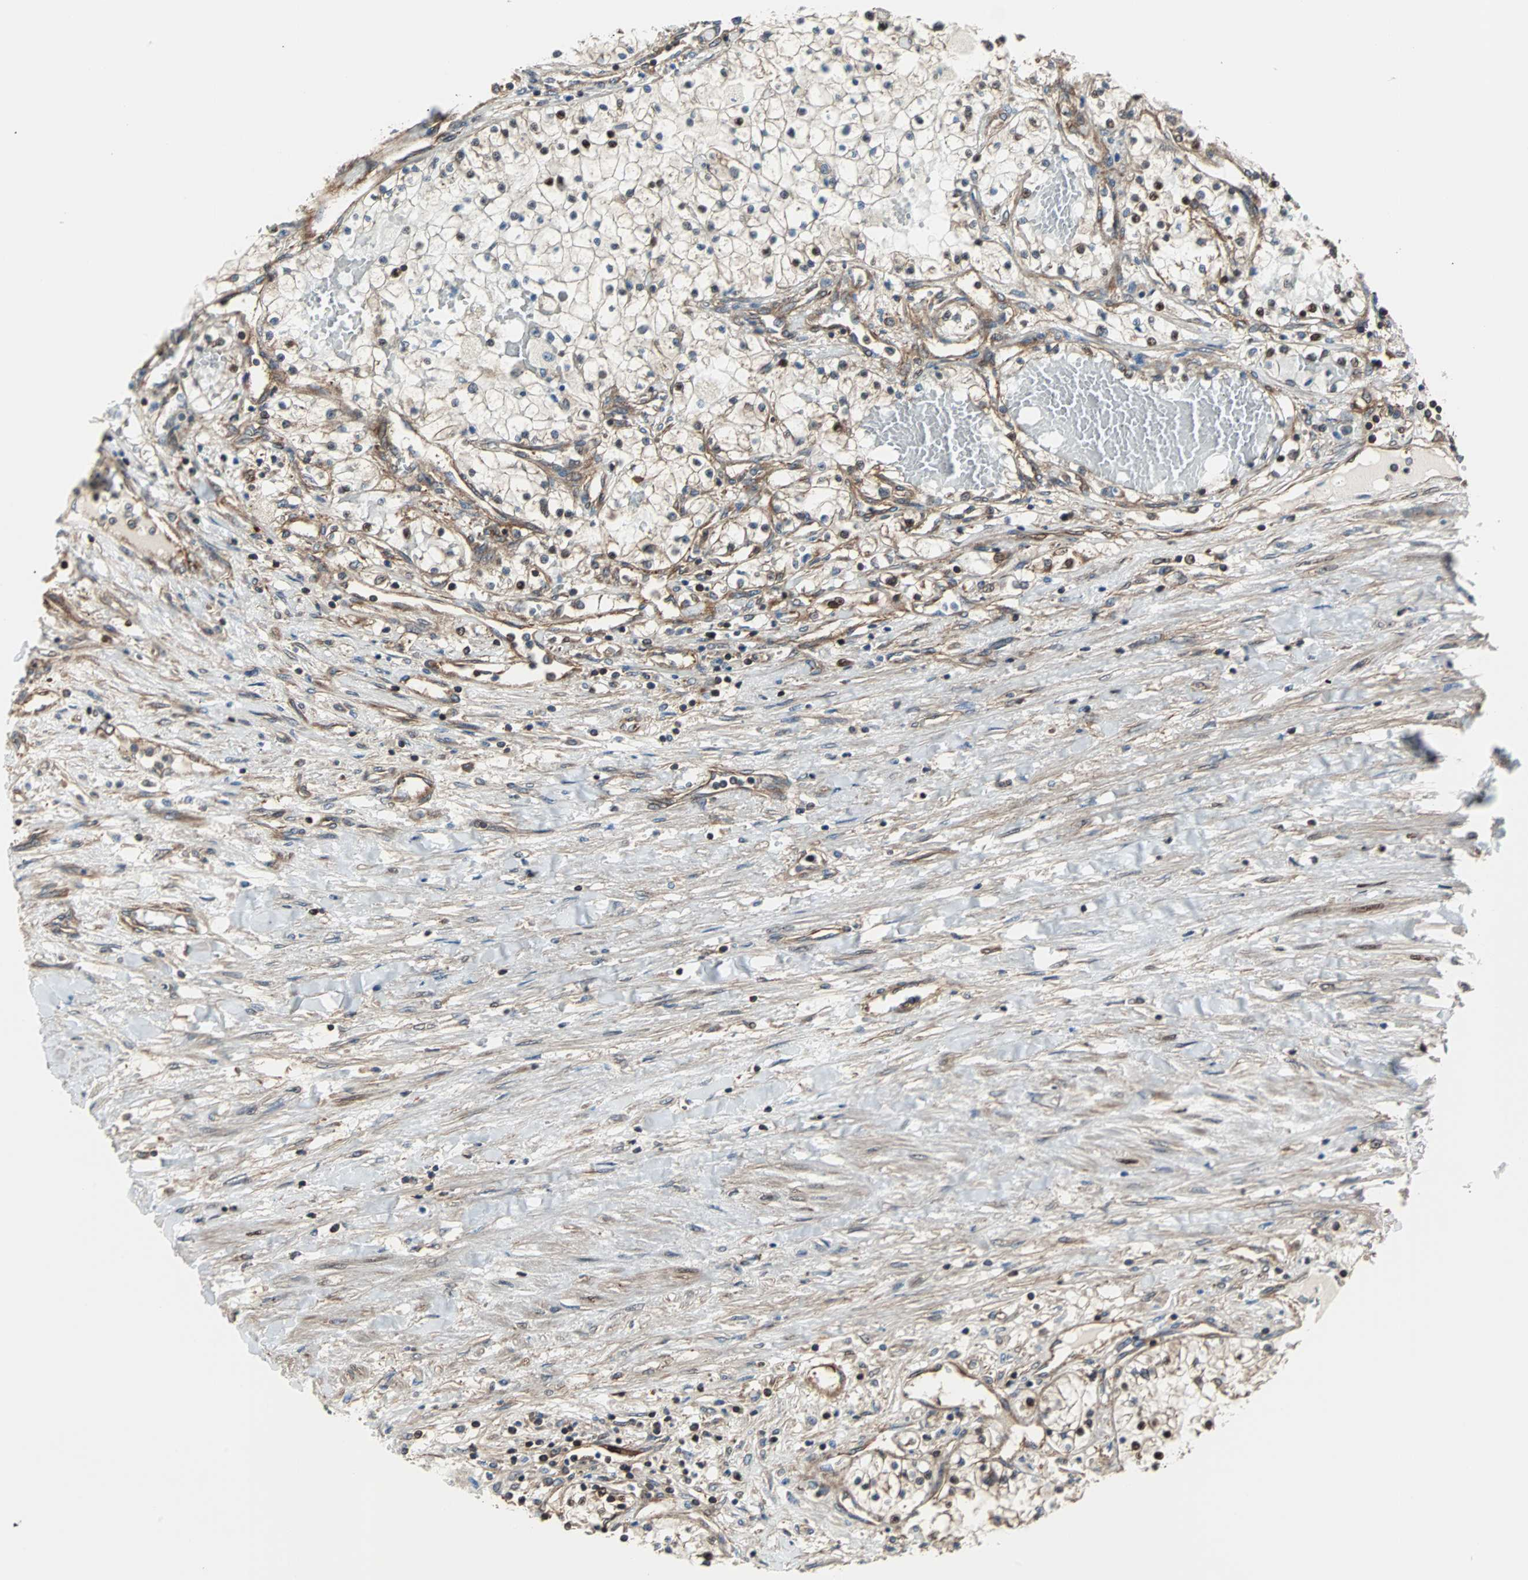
{"staining": {"intensity": "strong", "quantity": "25%-75%", "location": "cytoplasmic/membranous,nuclear"}, "tissue": "renal cancer", "cell_type": "Tumor cells", "image_type": "cancer", "snomed": [{"axis": "morphology", "description": "Adenocarcinoma, NOS"}, {"axis": "topography", "description": "Kidney"}], "caption": "Immunohistochemistry (IHC) of adenocarcinoma (renal) demonstrates high levels of strong cytoplasmic/membranous and nuclear positivity in approximately 25%-75% of tumor cells.", "gene": "RELA", "patient": {"sex": "male", "age": 68}}